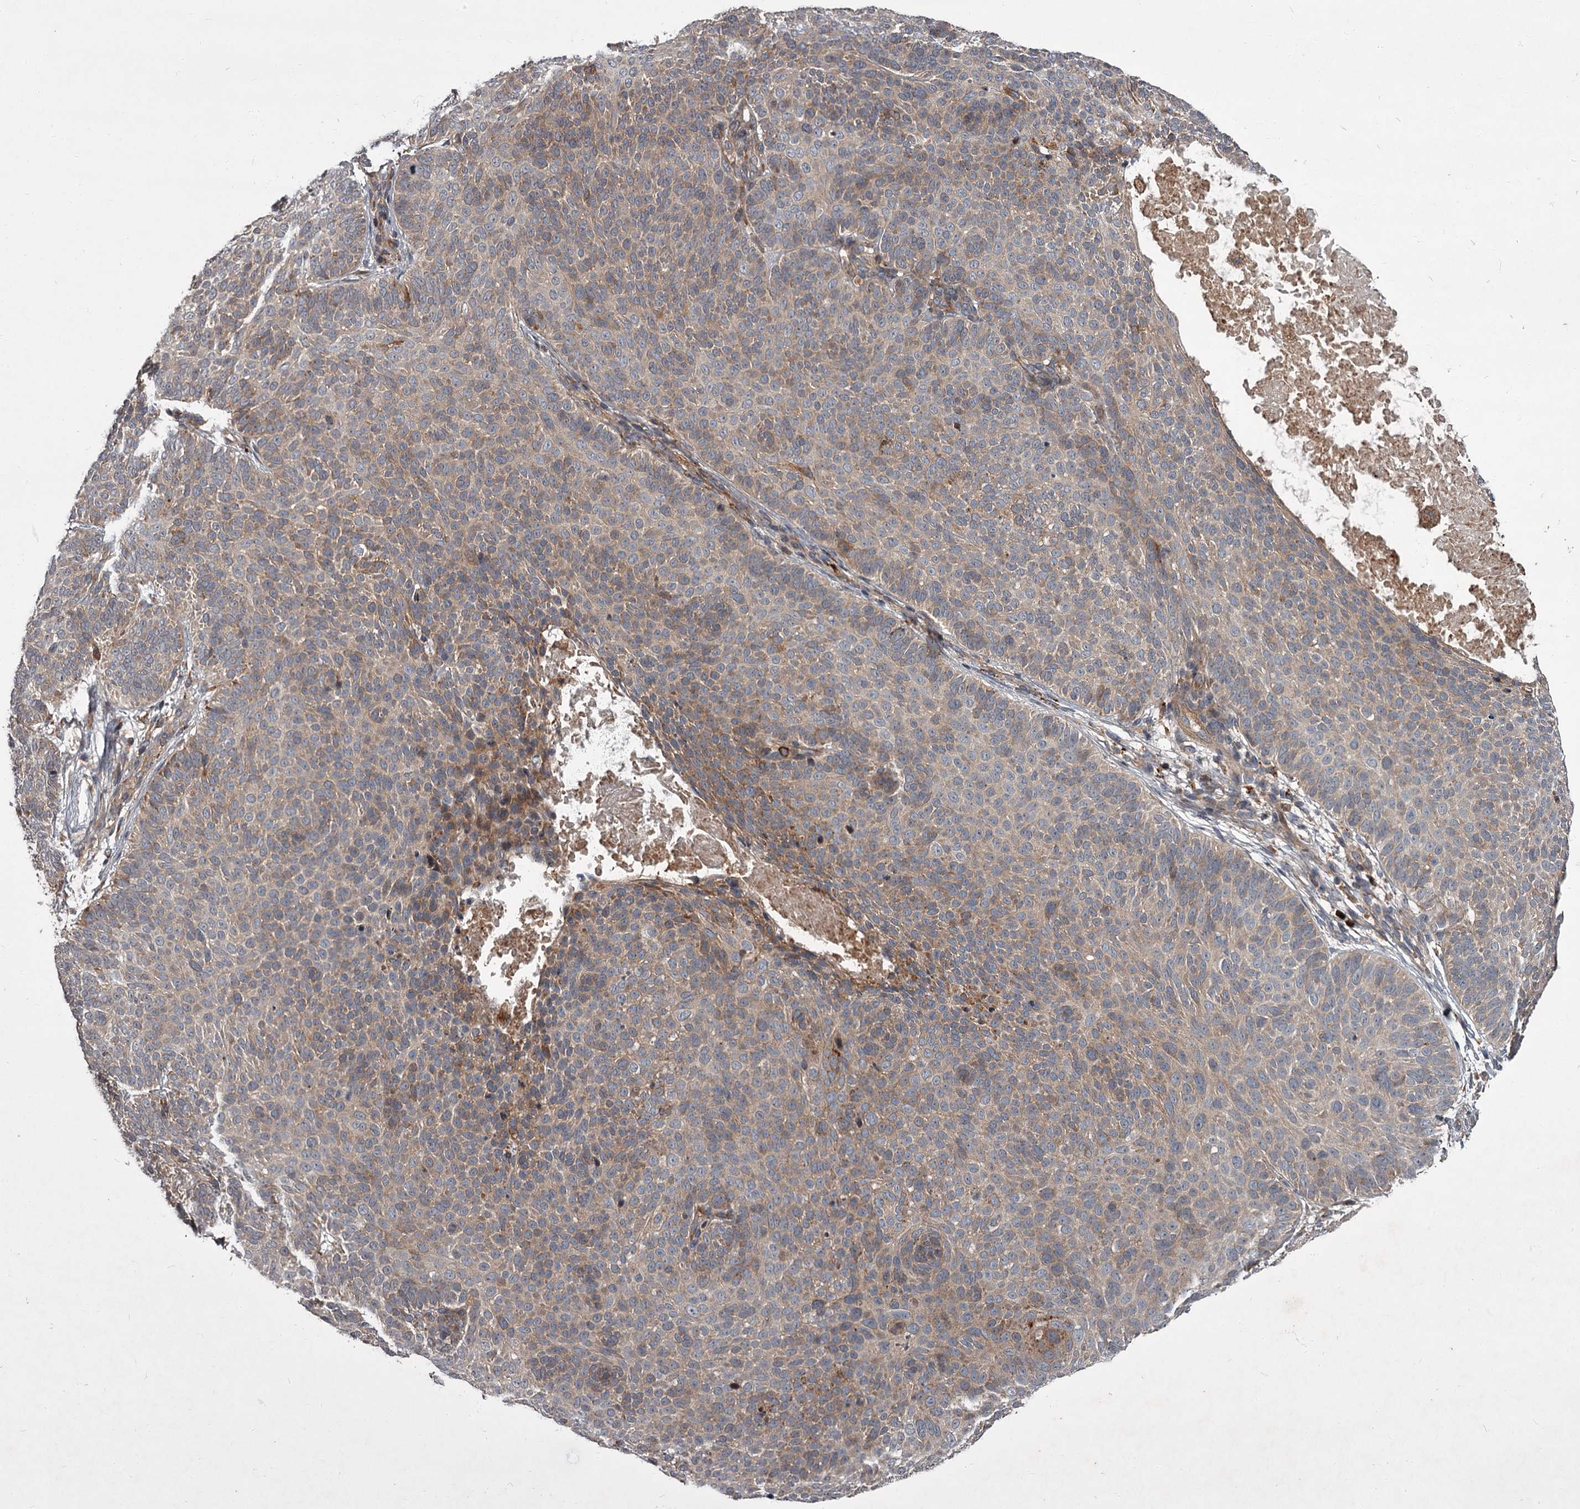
{"staining": {"intensity": "weak", "quantity": "25%-75%", "location": "cytoplasmic/membranous"}, "tissue": "skin cancer", "cell_type": "Tumor cells", "image_type": "cancer", "snomed": [{"axis": "morphology", "description": "Basal cell carcinoma"}, {"axis": "topography", "description": "Skin"}], "caption": "Weak cytoplasmic/membranous protein positivity is identified in approximately 25%-75% of tumor cells in skin cancer (basal cell carcinoma). (DAB (3,3'-diaminobenzidine) IHC, brown staining for protein, blue staining for nuclei).", "gene": "UNC93B1", "patient": {"sex": "male", "age": 85}}